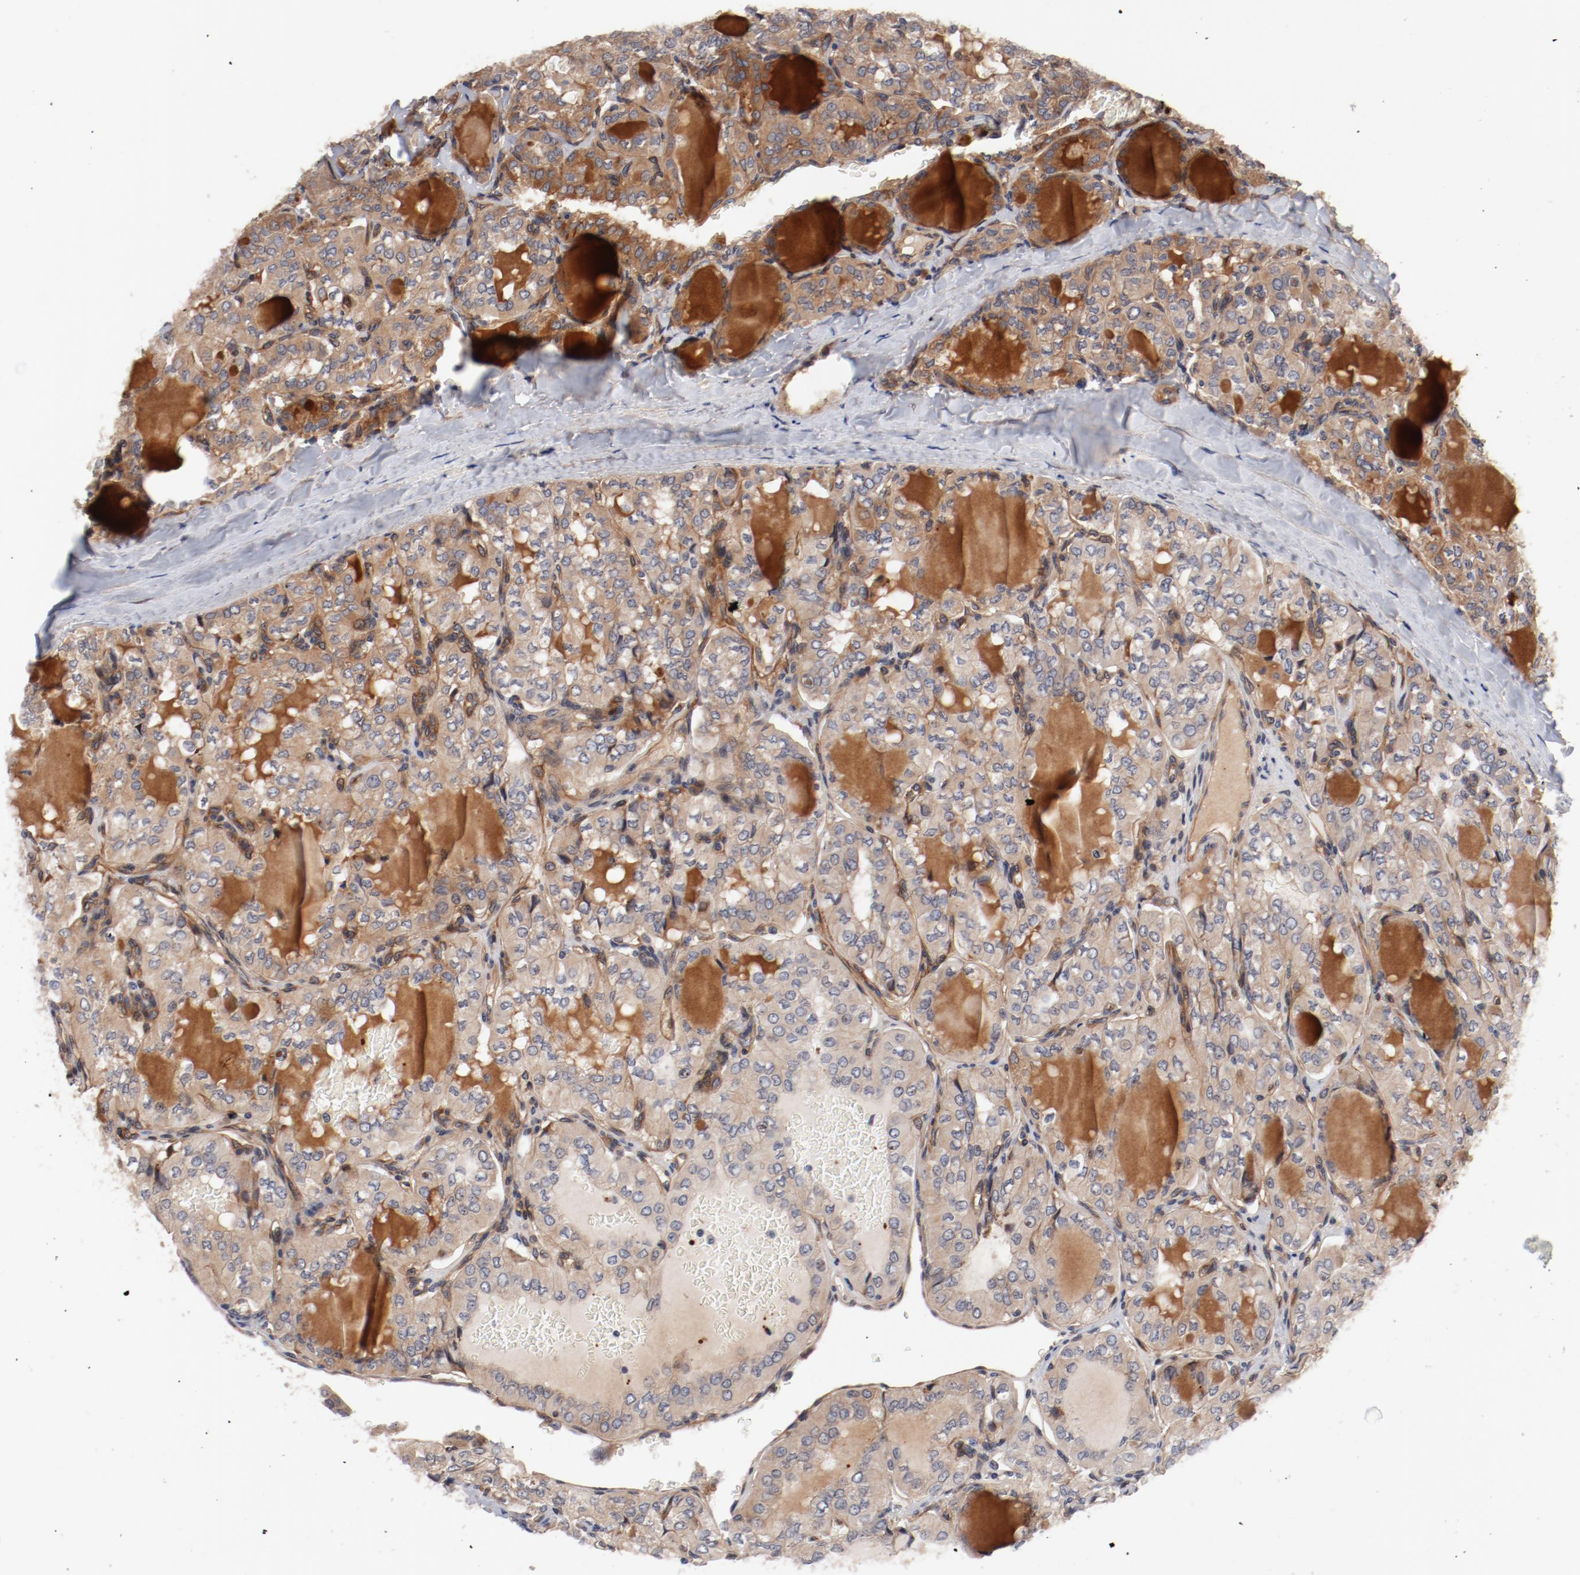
{"staining": {"intensity": "moderate", "quantity": ">75%", "location": "cytoplasmic/membranous"}, "tissue": "thyroid cancer", "cell_type": "Tumor cells", "image_type": "cancer", "snomed": [{"axis": "morphology", "description": "Papillary adenocarcinoma, NOS"}, {"axis": "topography", "description": "Thyroid gland"}], "caption": "IHC of human papillary adenocarcinoma (thyroid) reveals medium levels of moderate cytoplasmic/membranous expression in approximately >75% of tumor cells.", "gene": "PITPNM2", "patient": {"sex": "male", "age": 20}}